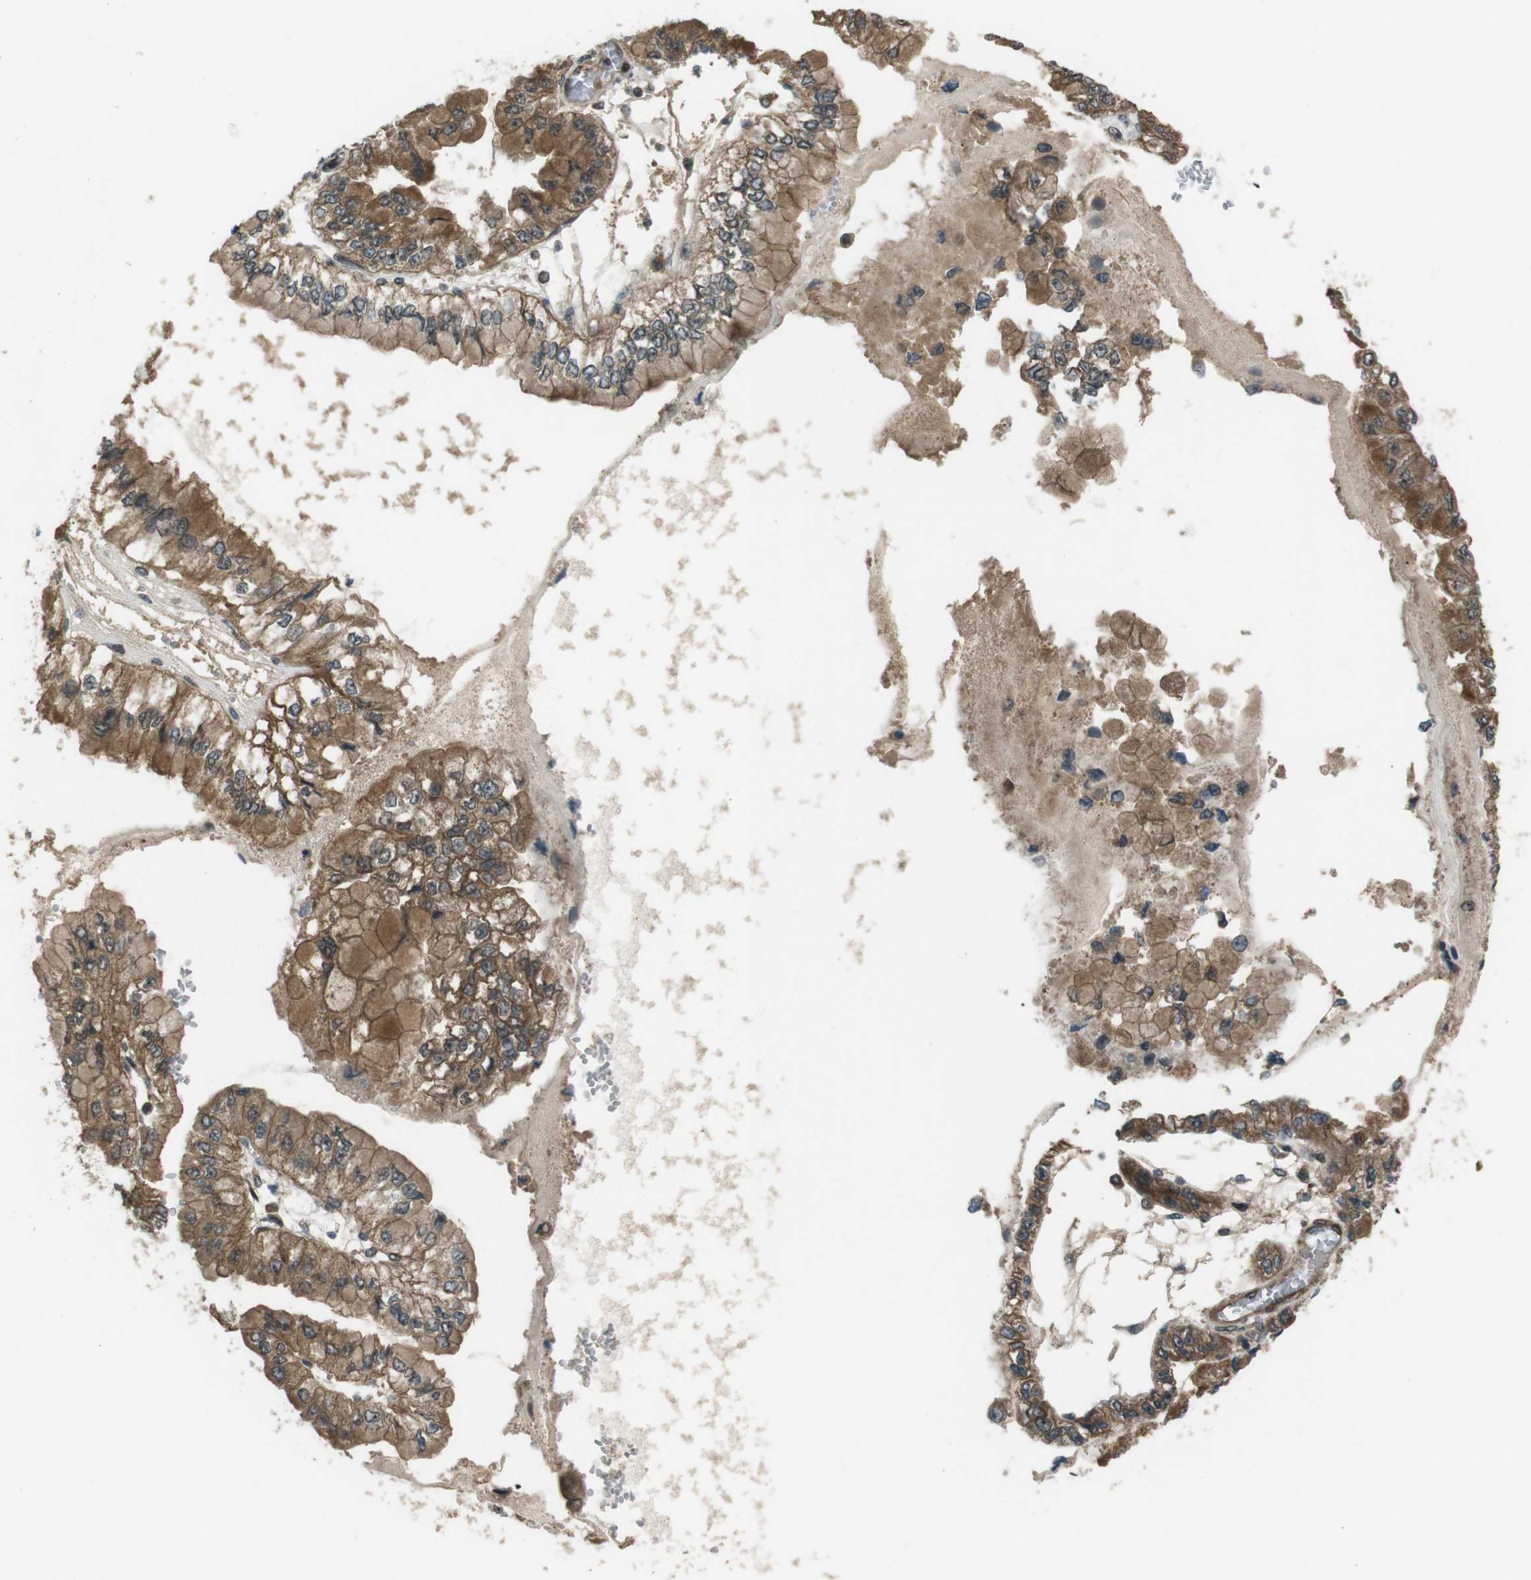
{"staining": {"intensity": "moderate", "quantity": ">75%", "location": "cytoplasmic/membranous"}, "tissue": "liver cancer", "cell_type": "Tumor cells", "image_type": "cancer", "snomed": [{"axis": "morphology", "description": "Cholangiocarcinoma"}, {"axis": "topography", "description": "Liver"}], "caption": "A brown stain highlights moderate cytoplasmic/membranous staining of a protein in human liver cancer tumor cells.", "gene": "TIAM2", "patient": {"sex": "female", "age": 79}}